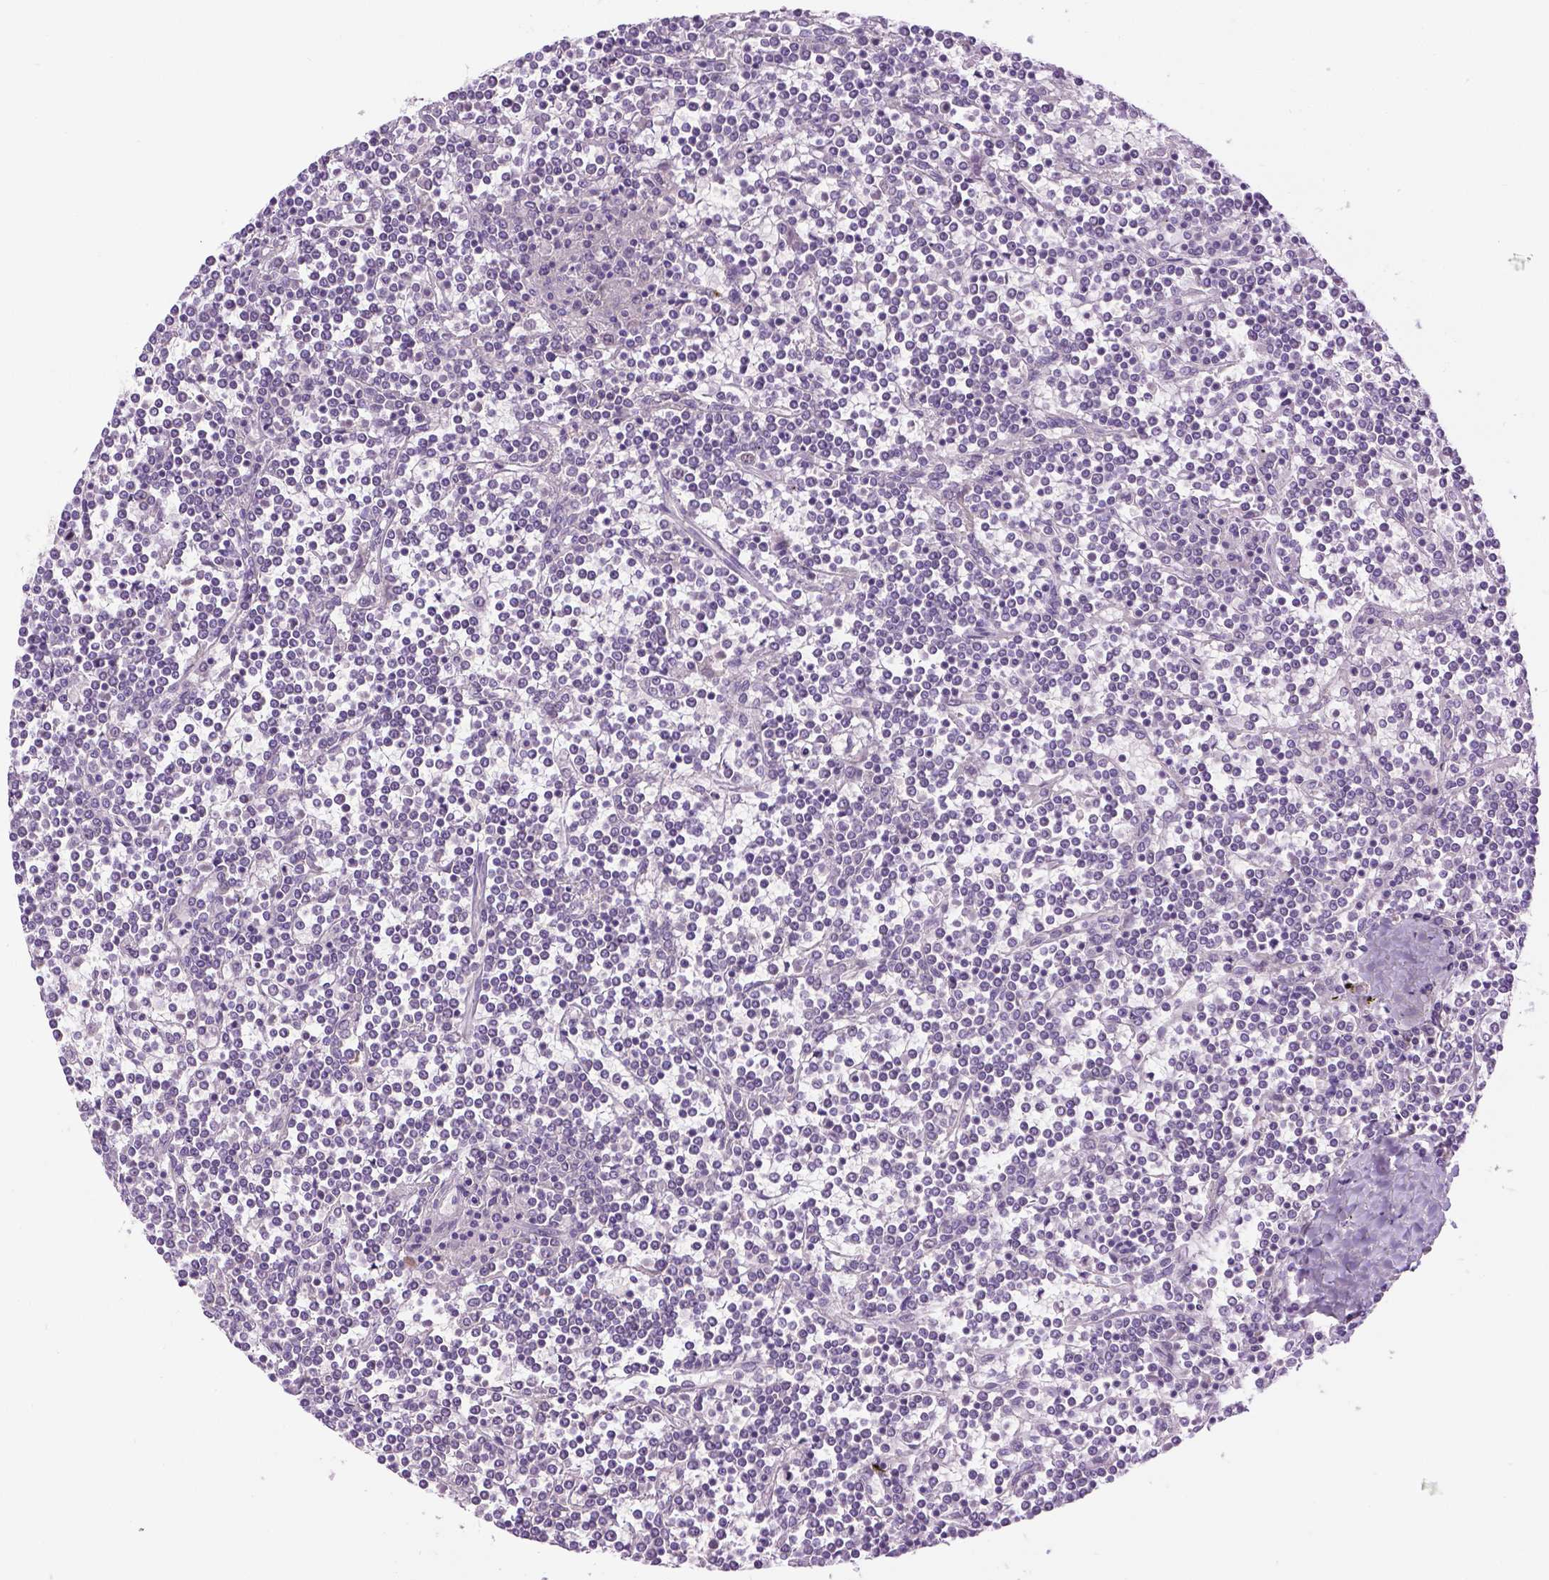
{"staining": {"intensity": "negative", "quantity": "none", "location": "none"}, "tissue": "lymphoma", "cell_type": "Tumor cells", "image_type": "cancer", "snomed": [{"axis": "morphology", "description": "Malignant lymphoma, non-Hodgkin's type, Low grade"}, {"axis": "topography", "description": "Spleen"}], "caption": "Tumor cells are negative for protein expression in human malignant lymphoma, non-Hodgkin's type (low-grade).", "gene": "DENND4A", "patient": {"sex": "female", "age": 19}}